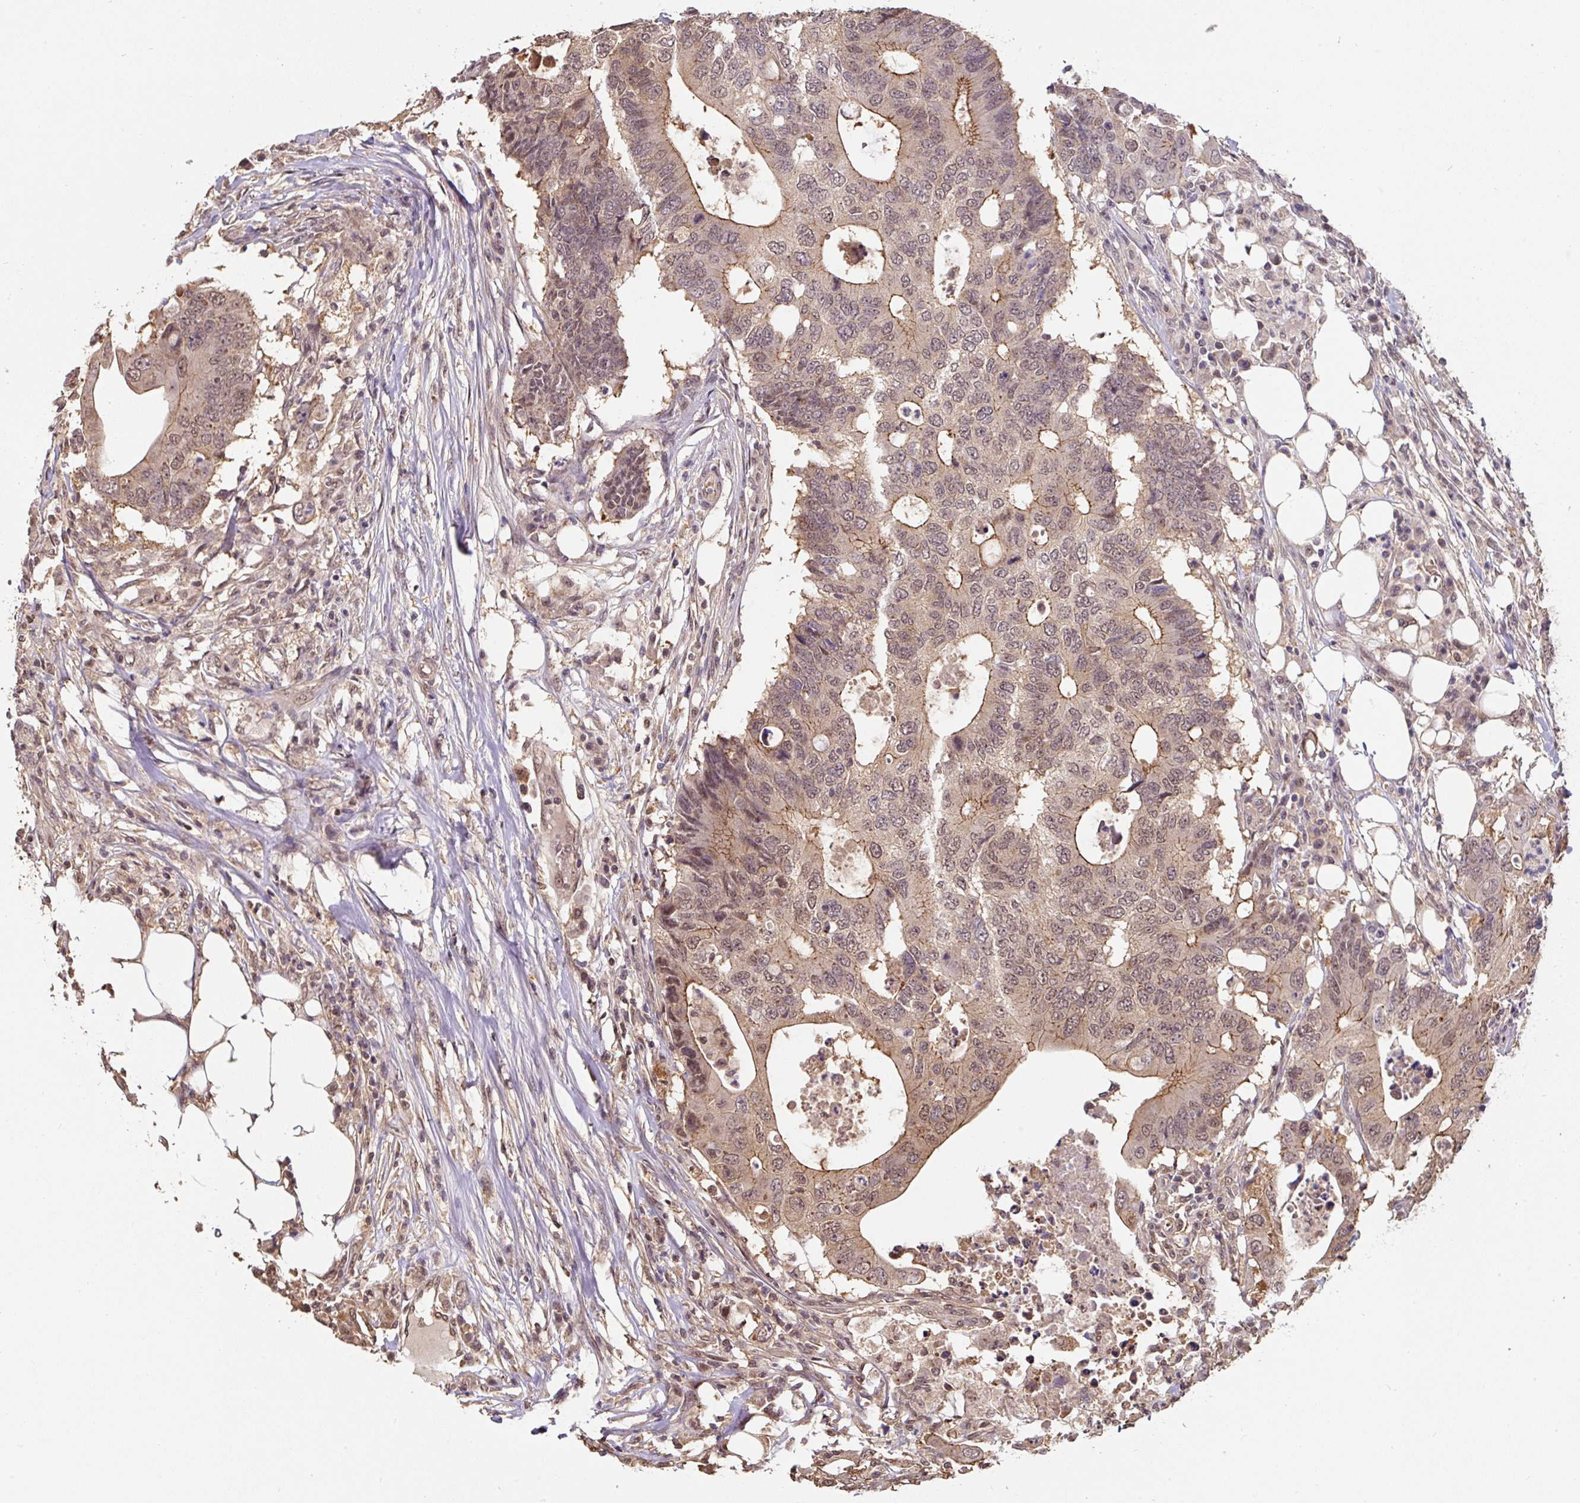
{"staining": {"intensity": "moderate", "quantity": "25%-75%", "location": "cytoplasmic/membranous,nuclear"}, "tissue": "colorectal cancer", "cell_type": "Tumor cells", "image_type": "cancer", "snomed": [{"axis": "morphology", "description": "Adenocarcinoma, NOS"}, {"axis": "topography", "description": "Colon"}], "caption": "High-magnification brightfield microscopy of colorectal adenocarcinoma stained with DAB (brown) and counterstained with hematoxylin (blue). tumor cells exhibit moderate cytoplasmic/membranous and nuclear expression is seen in approximately25%-75% of cells.", "gene": "ST13", "patient": {"sex": "male", "age": 71}}